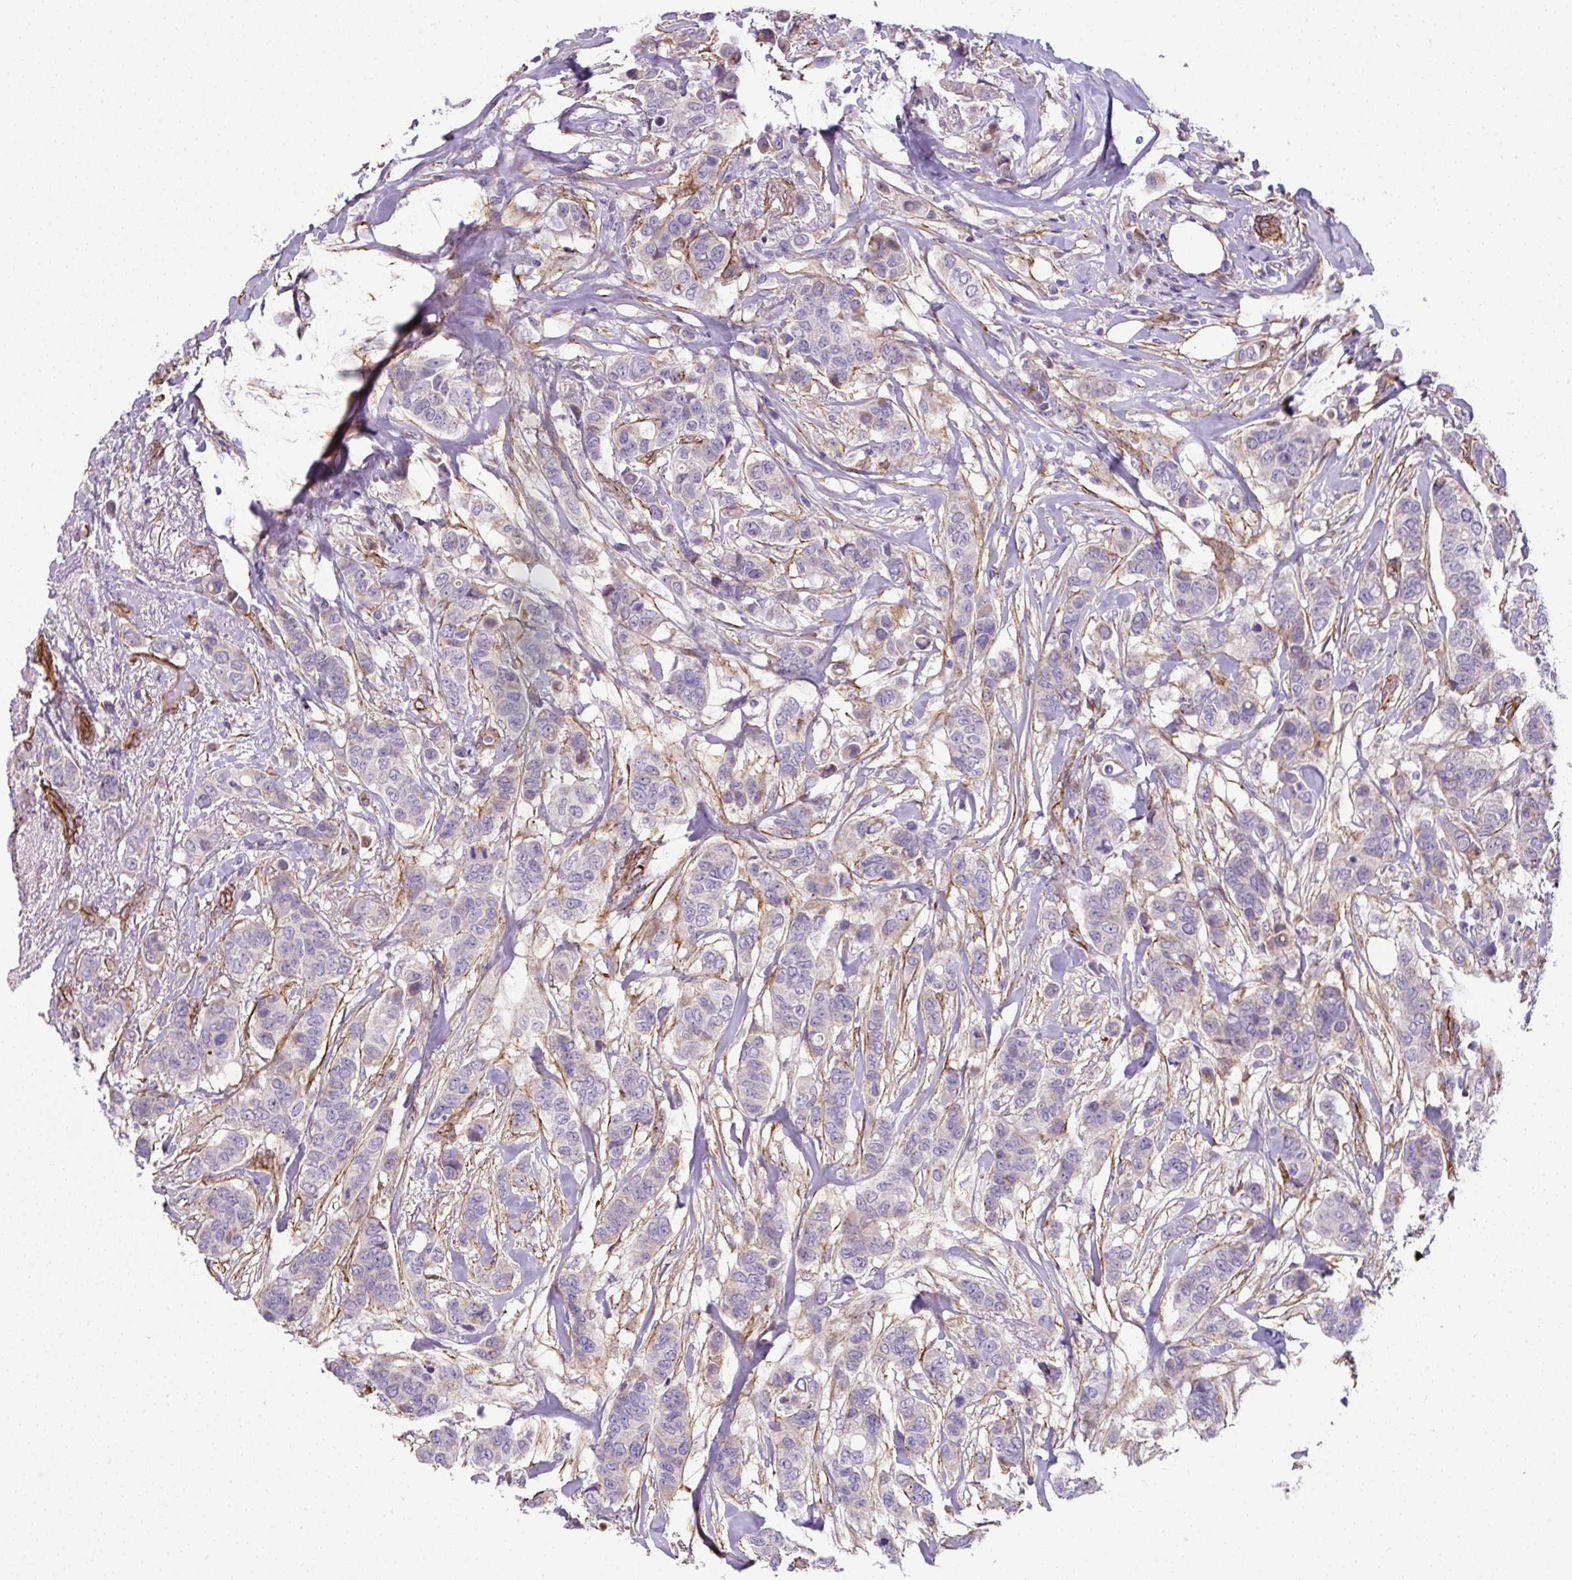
{"staining": {"intensity": "negative", "quantity": "none", "location": "none"}, "tissue": "breast cancer", "cell_type": "Tumor cells", "image_type": "cancer", "snomed": [{"axis": "morphology", "description": "Lobular carcinoma"}, {"axis": "topography", "description": "Breast"}], "caption": "The micrograph displays no significant staining in tumor cells of breast cancer. The staining is performed using DAB (3,3'-diaminobenzidine) brown chromogen with nuclei counter-stained in using hematoxylin.", "gene": "ANKUB1", "patient": {"sex": "female", "age": 51}}